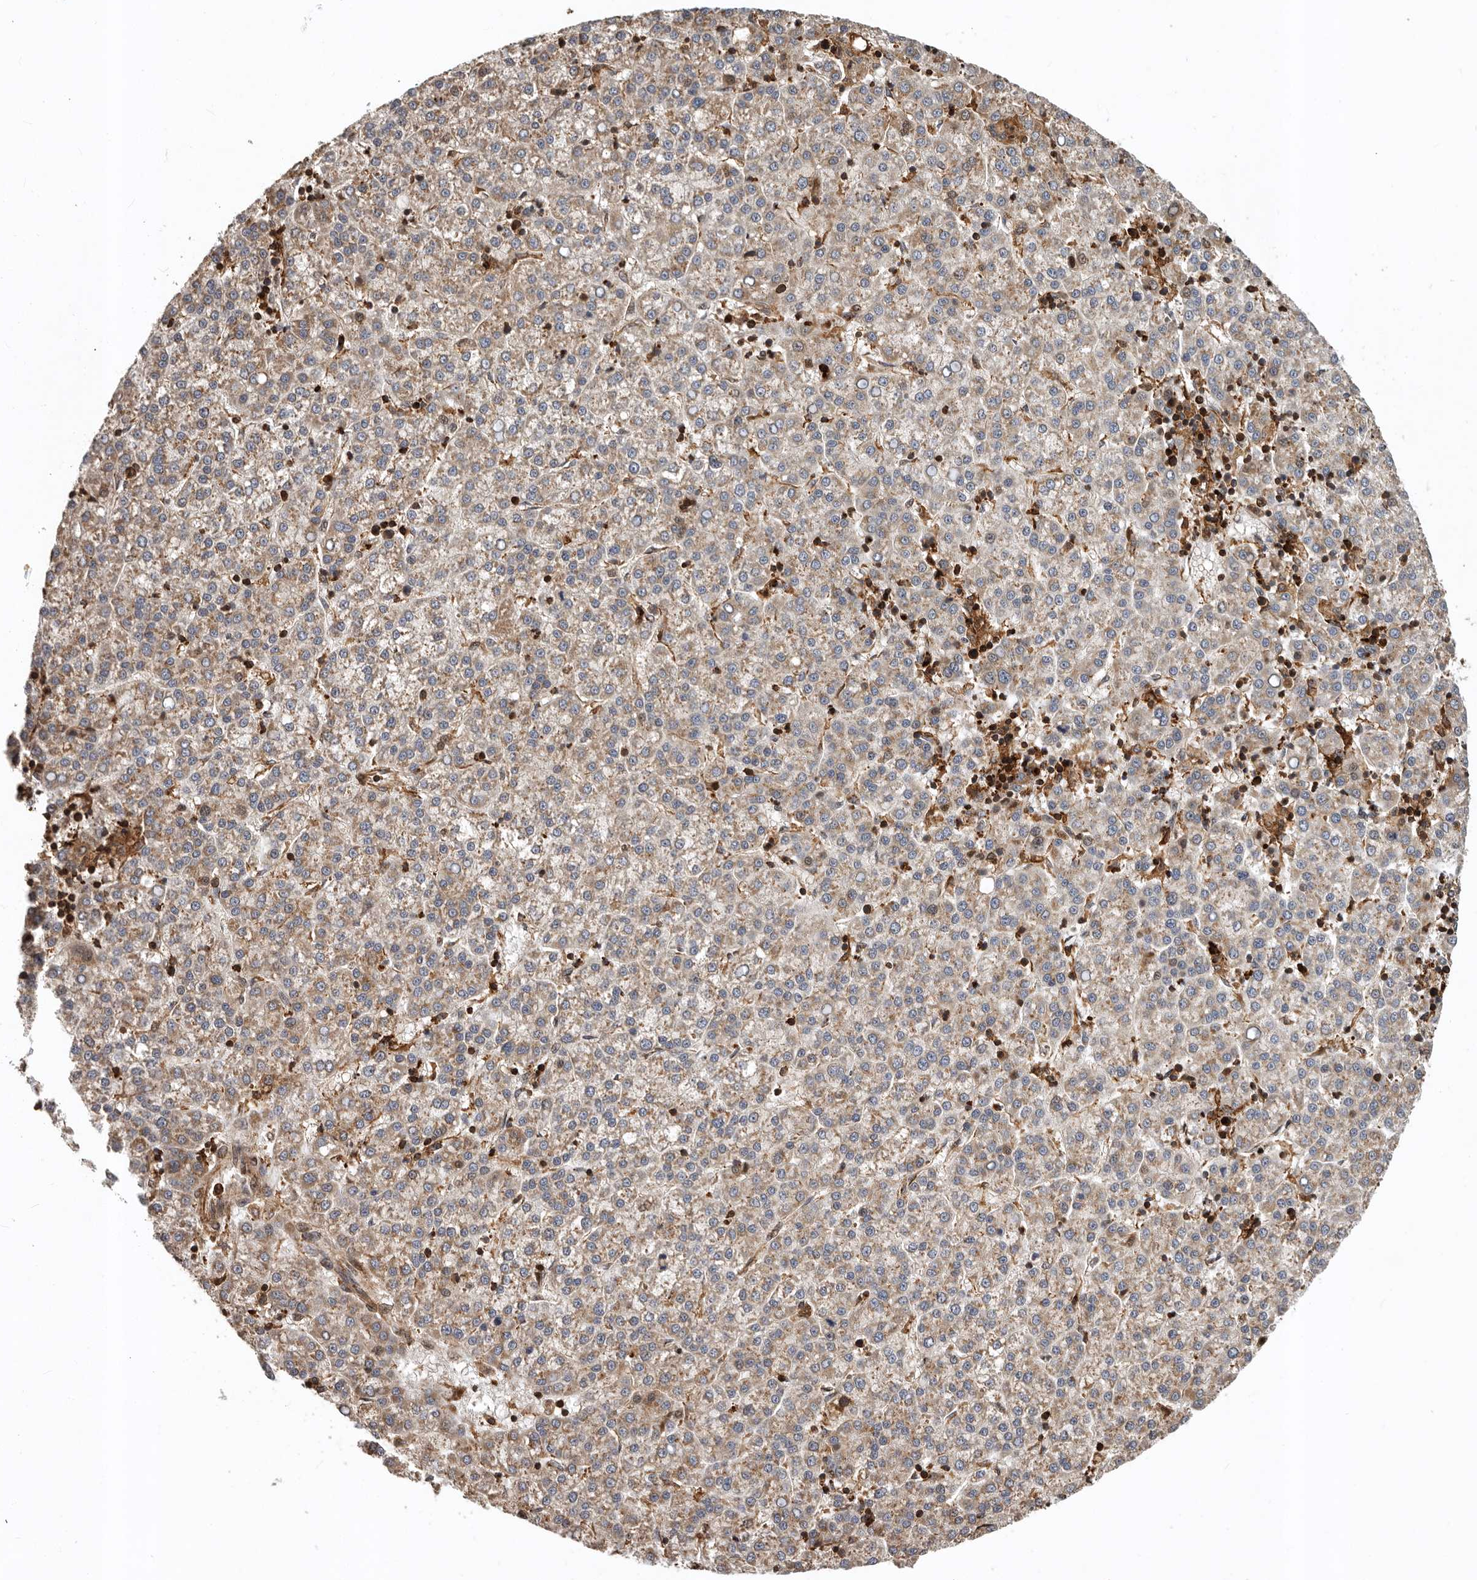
{"staining": {"intensity": "weak", "quantity": ">75%", "location": "cytoplasmic/membranous"}, "tissue": "liver cancer", "cell_type": "Tumor cells", "image_type": "cancer", "snomed": [{"axis": "morphology", "description": "Carcinoma, Hepatocellular, NOS"}, {"axis": "topography", "description": "Liver"}], "caption": "A low amount of weak cytoplasmic/membranous staining is appreciated in about >75% of tumor cells in liver cancer (hepatocellular carcinoma) tissue. The protein is stained brown, and the nuclei are stained in blue (DAB (3,3'-diaminobenzidine) IHC with brightfield microscopy, high magnification).", "gene": "RNF157", "patient": {"sex": "female", "age": 58}}